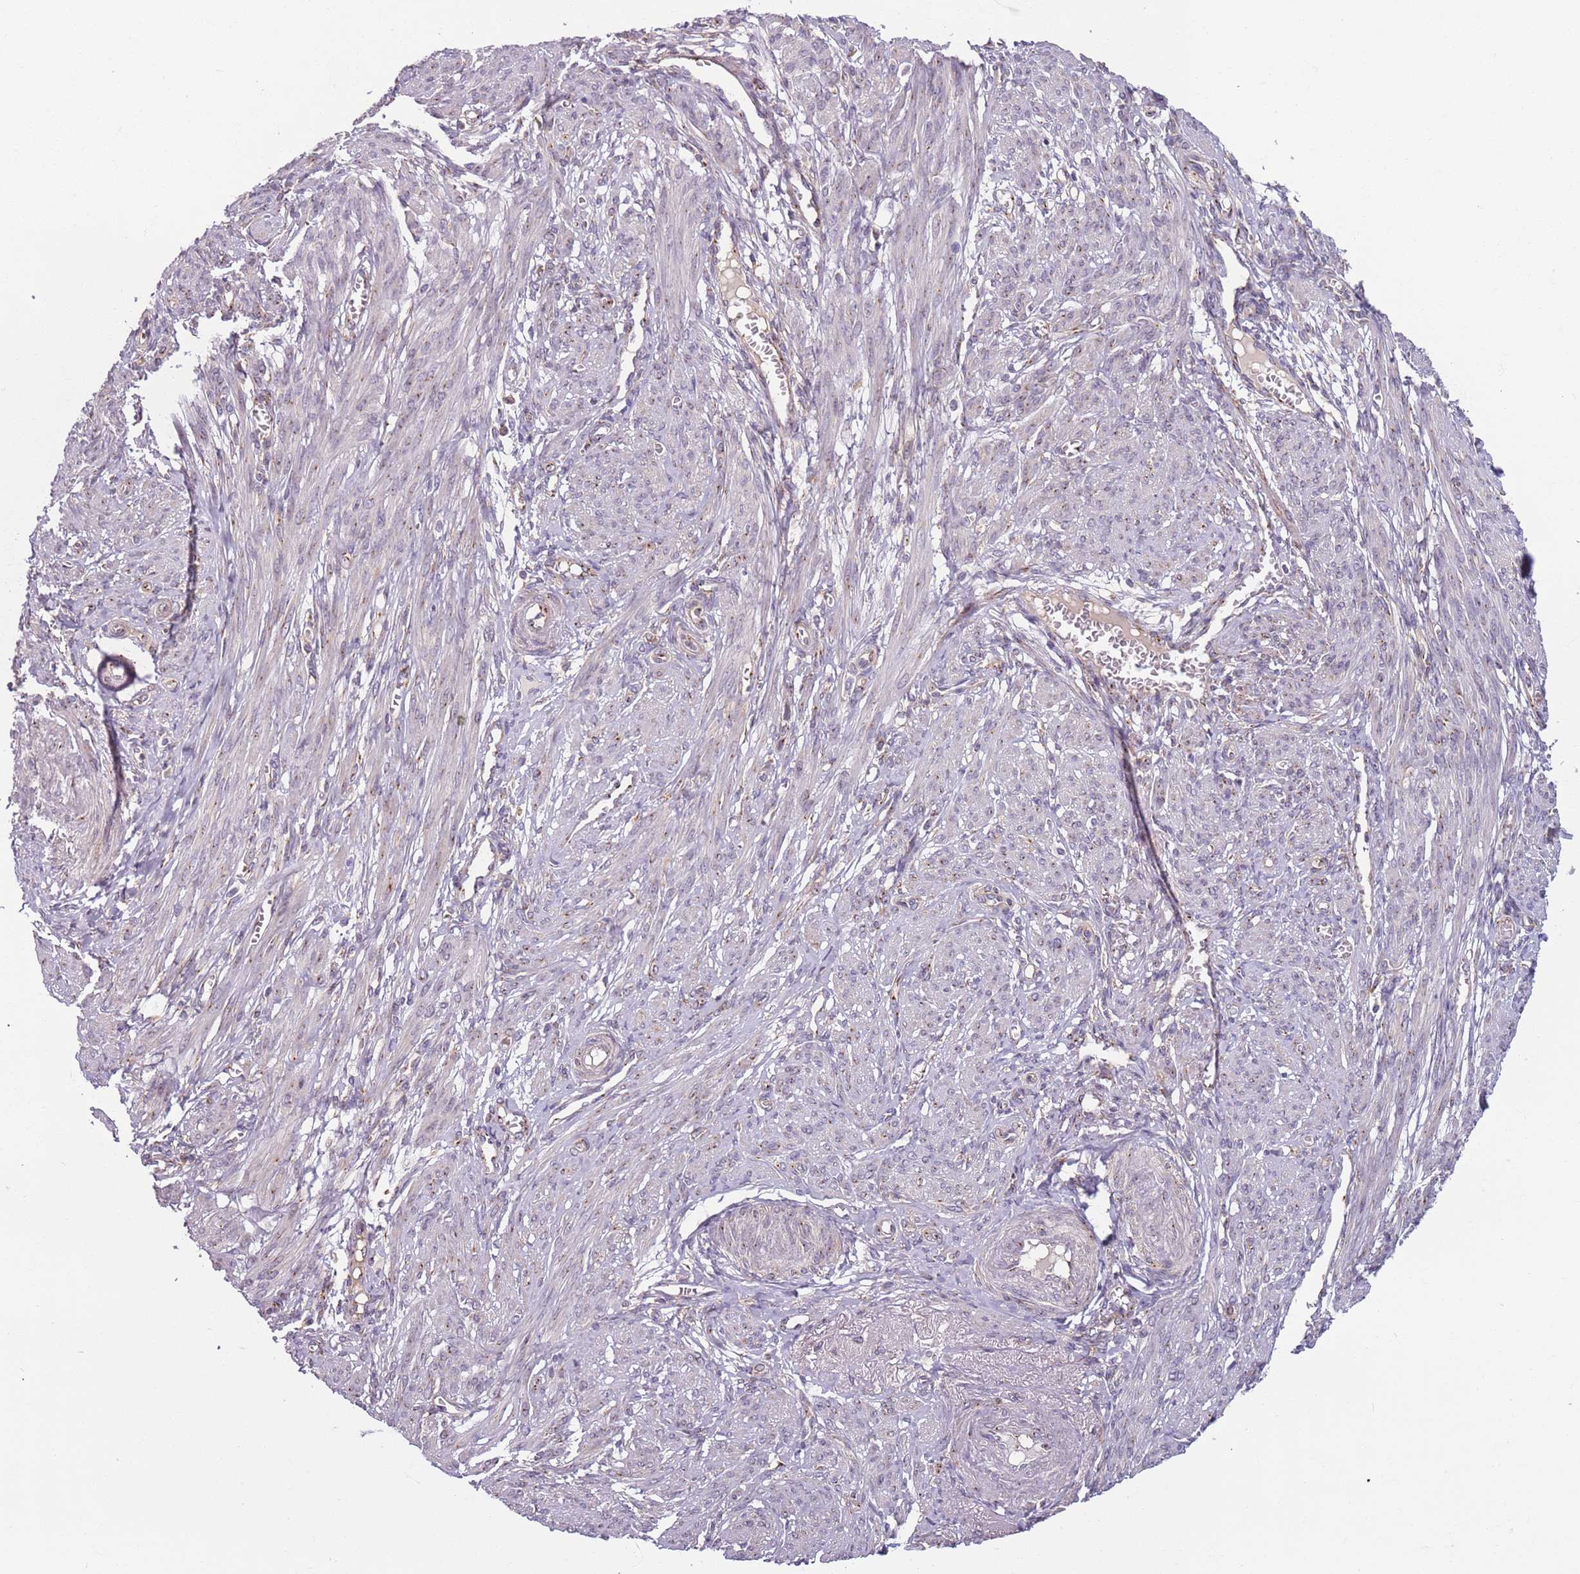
{"staining": {"intensity": "moderate", "quantity": "<25%", "location": "cytoplasmic/membranous"}, "tissue": "smooth muscle", "cell_type": "Smooth muscle cells", "image_type": "normal", "snomed": [{"axis": "morphology", "description": "Normal tissue, NOS"}, {"axis": "topography", "description": "Smooth muscle"}], "caption": "Immunohistochemistry (IHC) of benign smooth muscle exhibits low levels of moderate cytoplasmic/membranous expression in approximately <25% of smooth muscle cells. (DAB (3,3'-diaminobenzidine) = brown stain, brightfield microscopy at high magnification).", "gene": "AKTIP", "patient": {"sex": "female", "age": 39}}